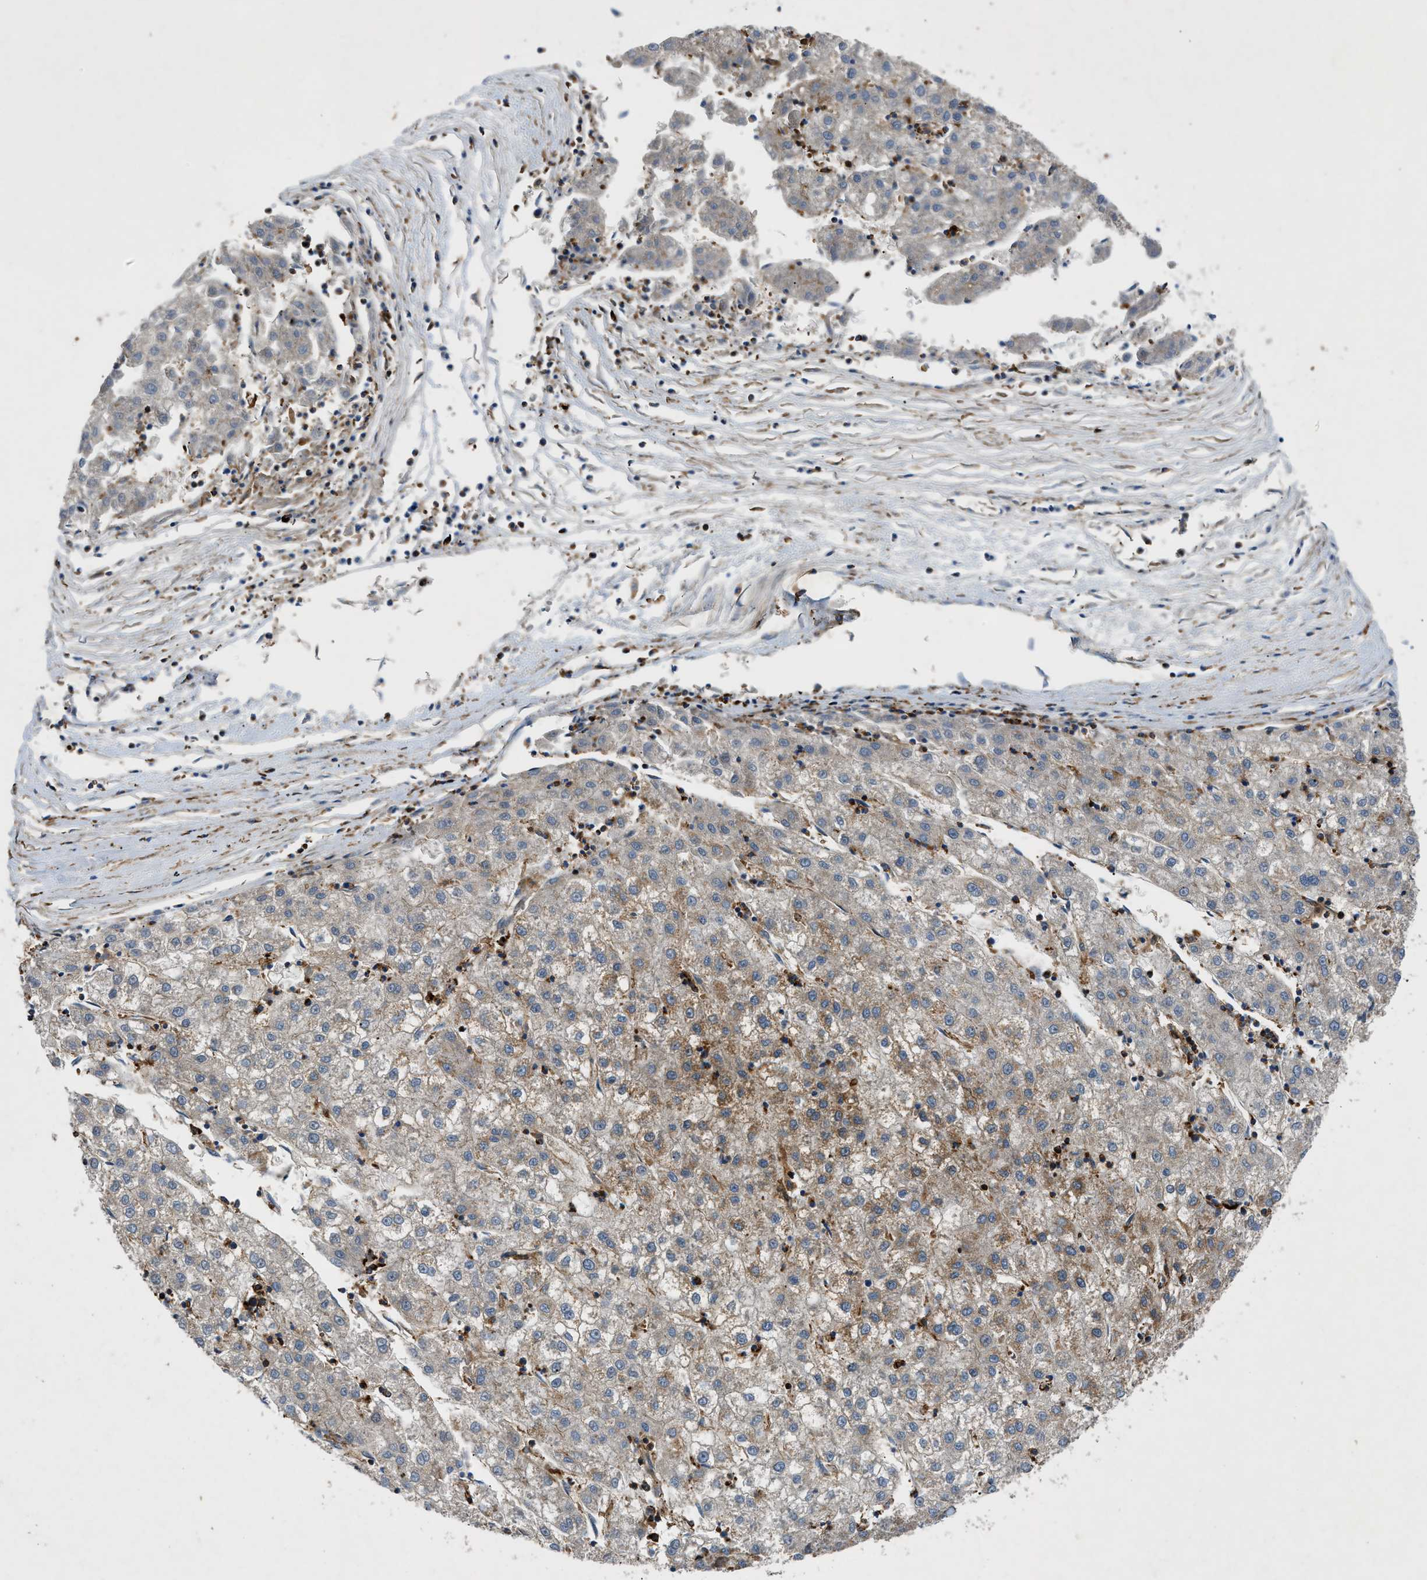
{"staining": {"intensity": "weak", "quantity": "25%-75%", "location": "cytoplasmic/membranous"}, "tissue": "liver cancer", "cell_type": "Tumor cells", "image_type": "cancer", "snomed": [{"axis": "morphology", "description": "Carcinoma, Hepatocellular, NOS"}, {"axis": "topography", "description": "Liver"}], "caption": "Hepatocellular carcinoma (liver) was stained to show a protein in brown. There is low levels of weak cytoplasmic/membranous positivity in approximately 25%-75% of tumor cells.", "gene": "DHODH", "patient": {"sex": "male", "age": 72}}